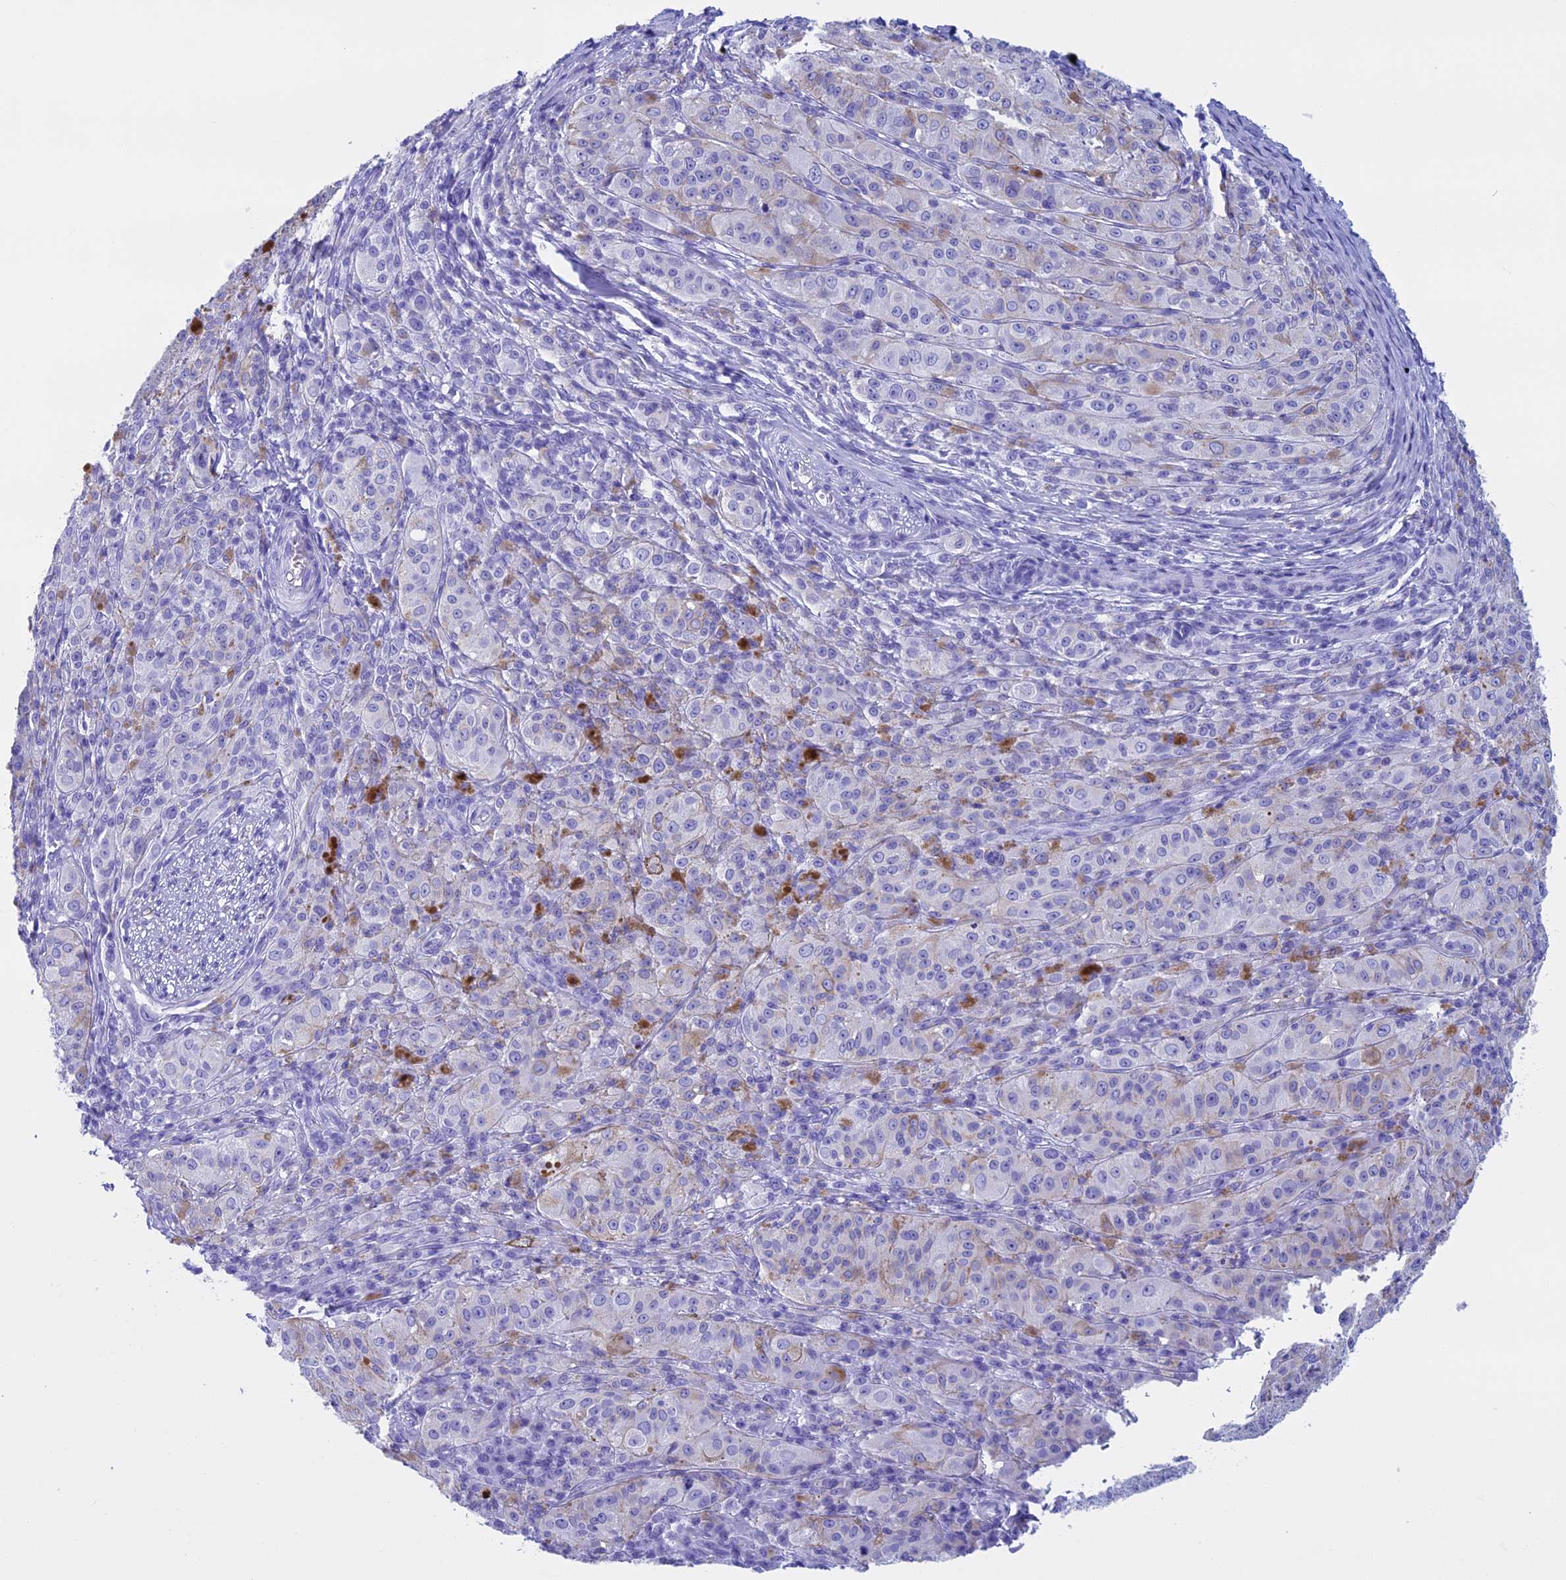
{"staining": {"intensity": "negative", "quantity": "none", "location": "none"}, "tissue": "melanoma", "cell_type": "Tumor cells", "image_type": "cancer", "snomed": [{"axis": "morphology", "description": "Malignant melanoma, NOS"}, {"axis": "topography", "description": "Skin"}], "caption": "This image is of melanoma stained with IHC to label a protein in brown with the nuclei are counter-stained blue. There is no staining in tumor cells. (Stains: DAB (3,3'-diaminobenzidine) immunohistochemistry (IHC) with hematoxylin counter stain, Microscopy: brightfield microscopy at high magnification).", "gene": "FAM169A", "patient": {"sex": "female", "age": 52}}